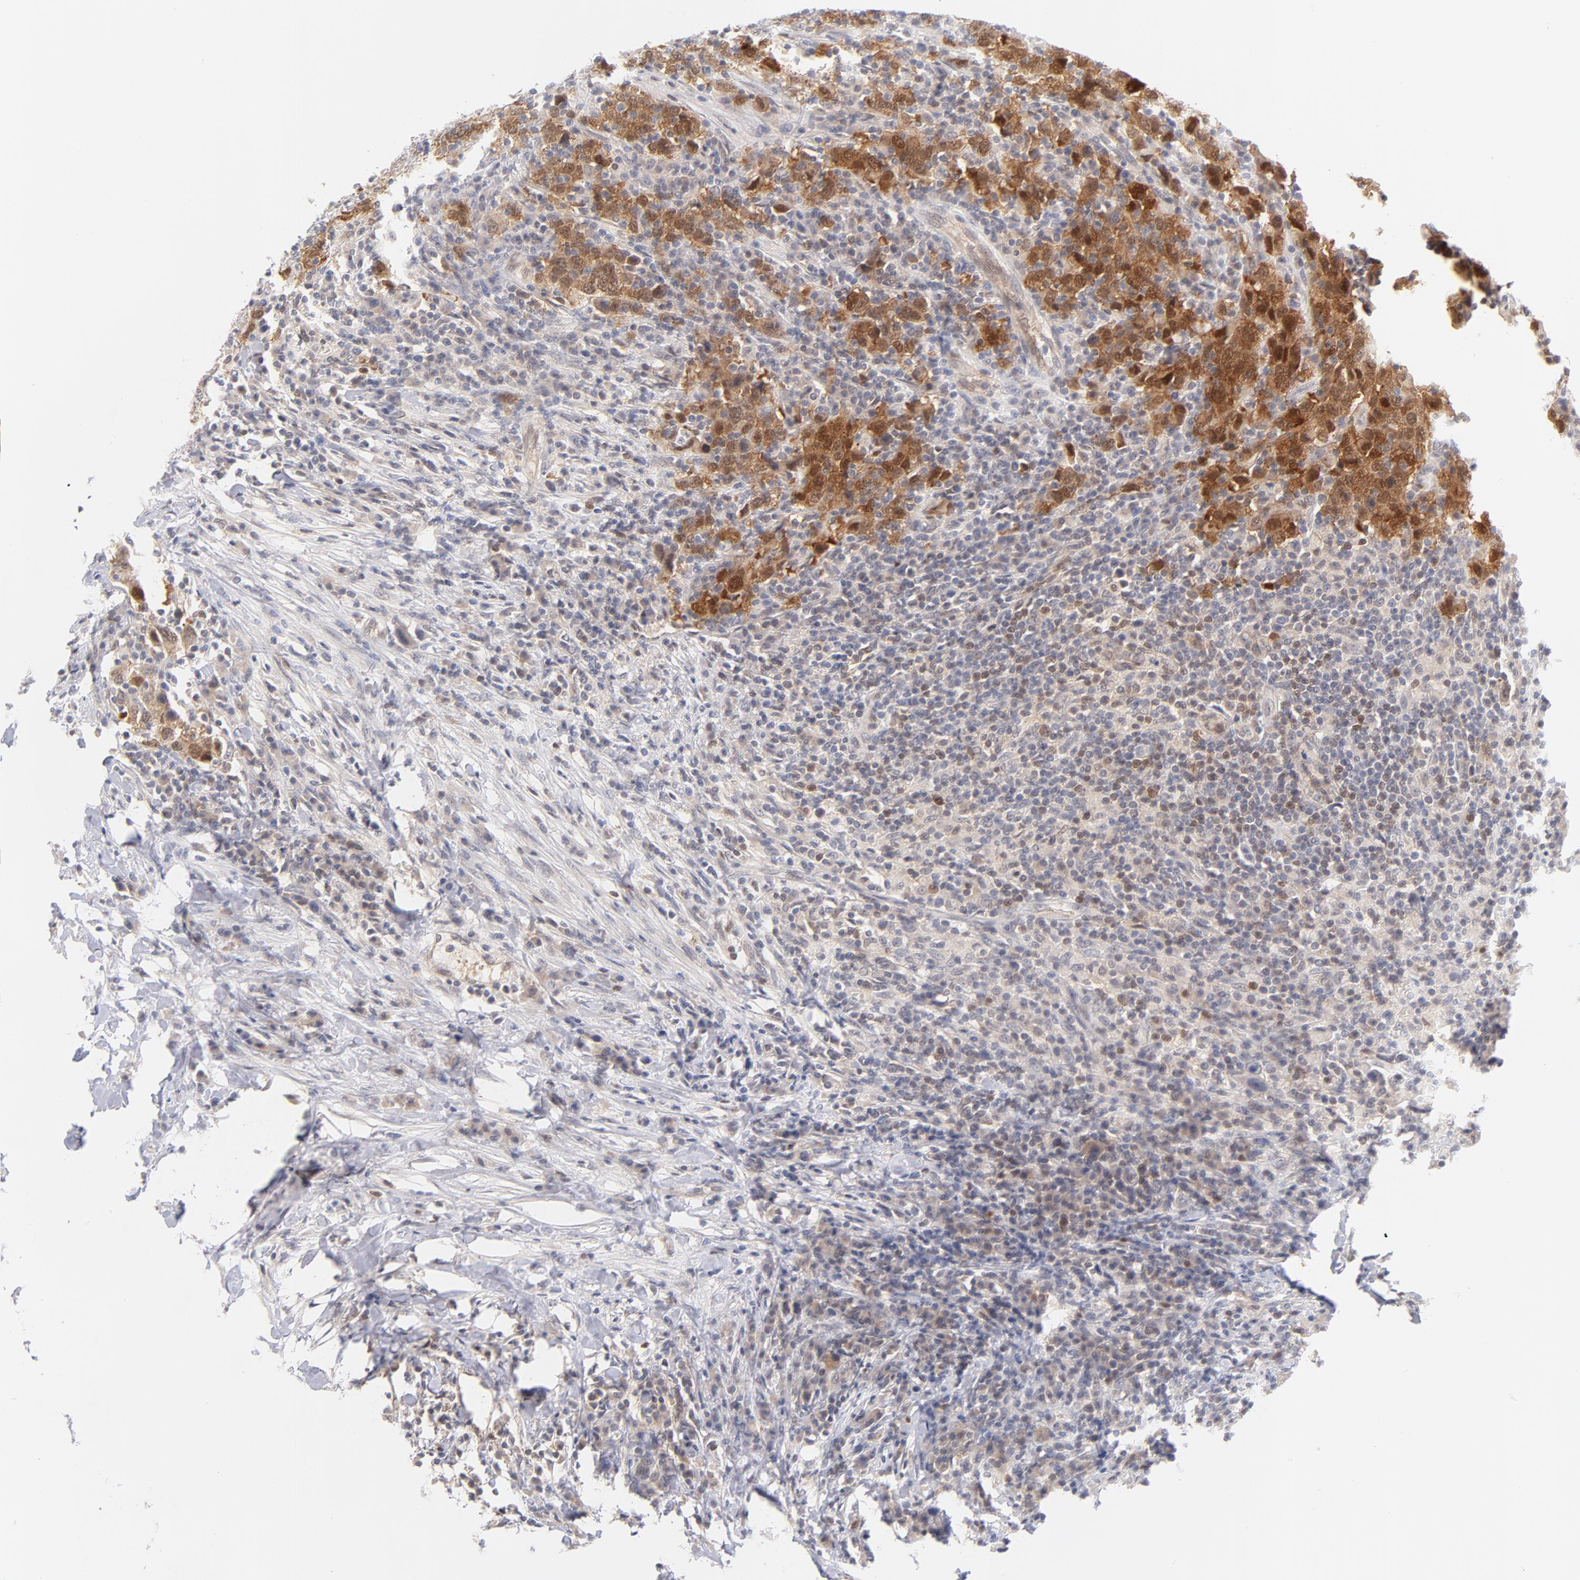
{"staining": {"intensity": "moderate", "quantity": ">75%", "location": "cytoplasmic/membranous,nuclear"}, "tissue": "urothelial cancer", "cell_type": "Tumor cells", "image_type": "cancer", "snomed": [{"axis": "morphology", "description": "Urothelial carcinoma, High grade"}, {"axis": "topography", "description": "Urinary bladder"}], "caption": "A histopathology image showing moderate cytoplasmic/membranous and nuclear positivity in approximately >75% of tumor cells in urothelial cancer, as visualized by brown immunohistochemical staining.", "gene": "CASP6", "patient": {"sex": "male", "age": 61}}